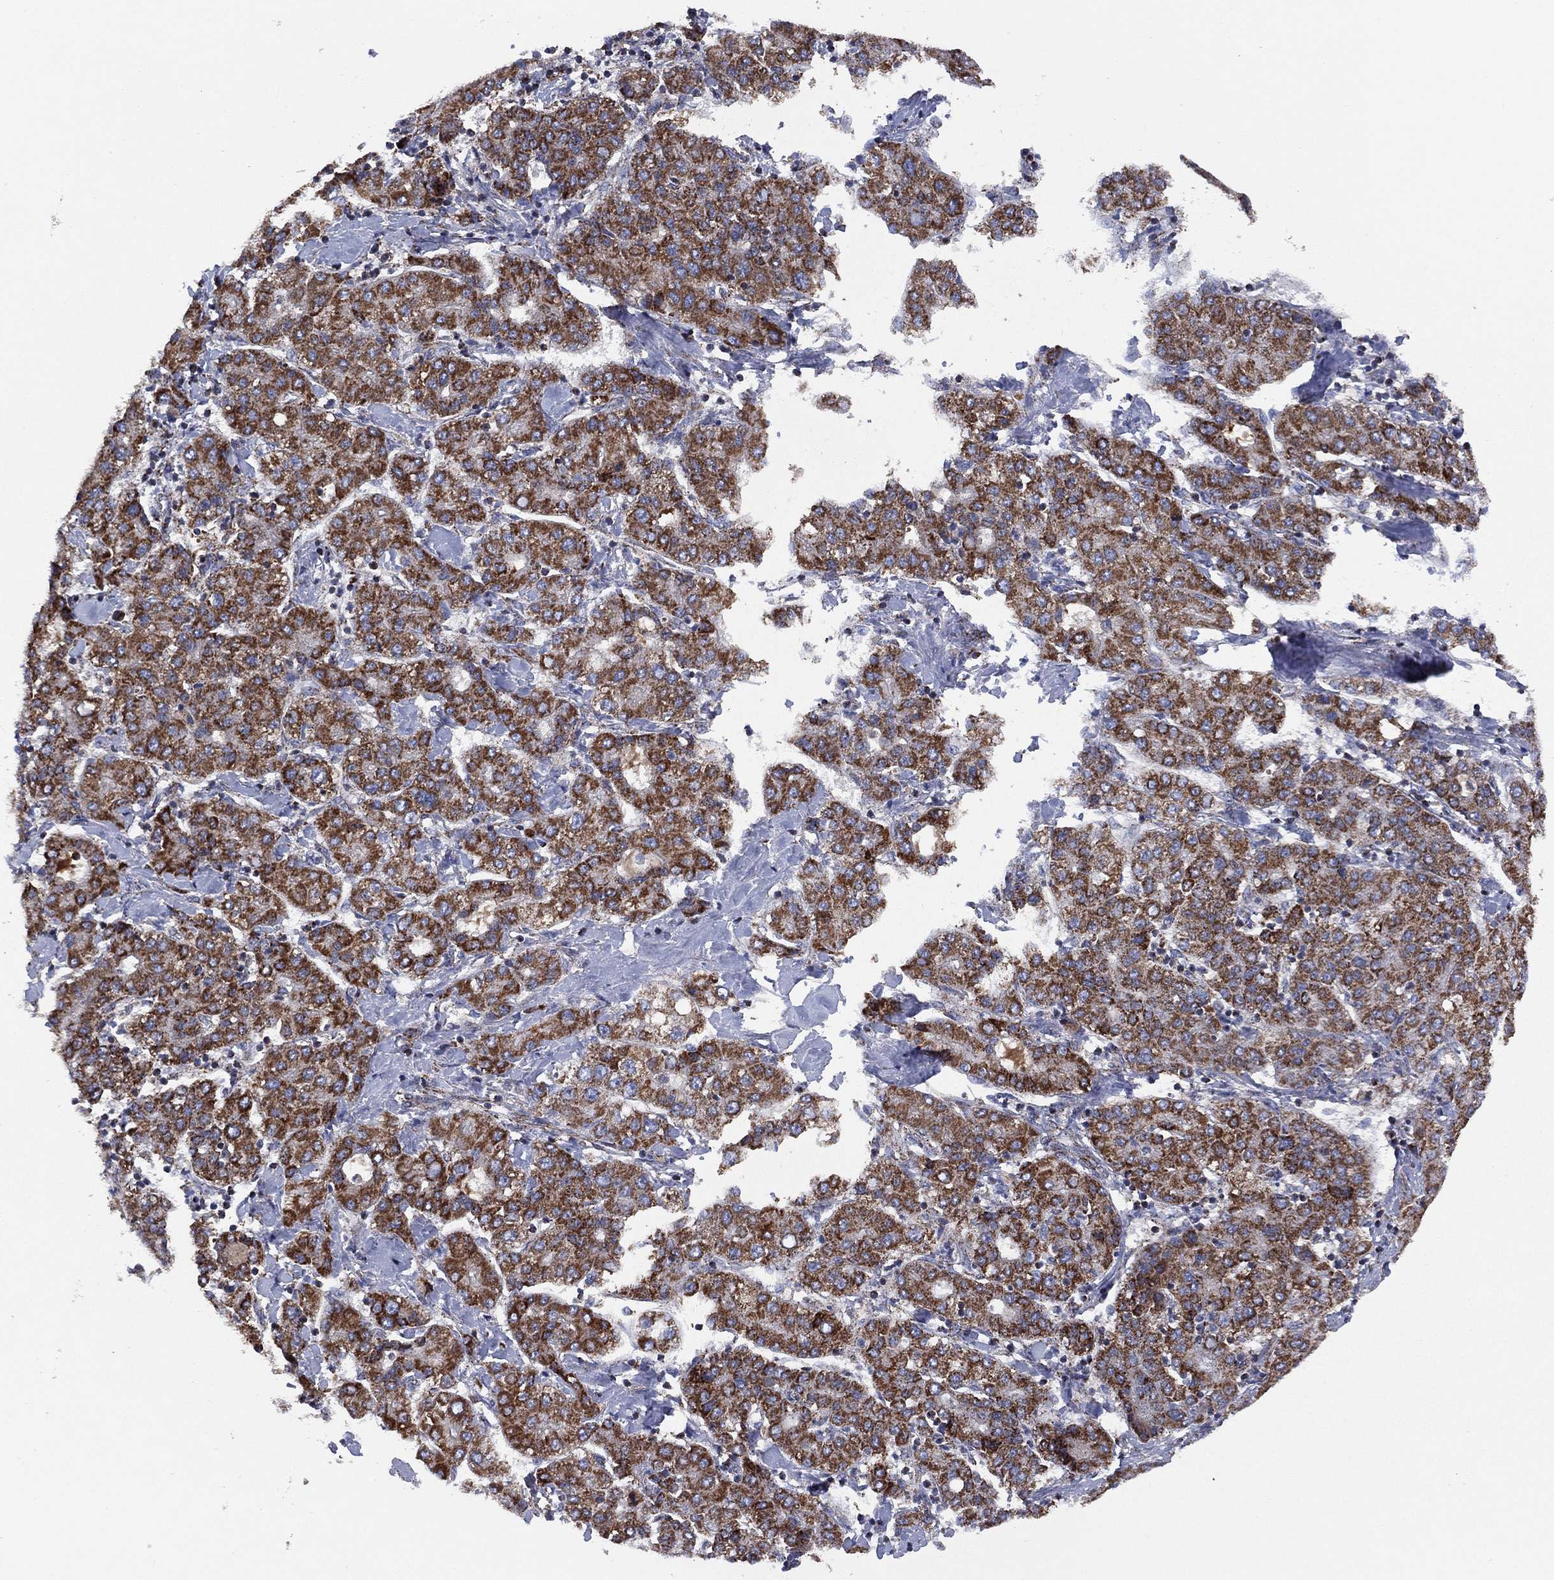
{"staining": {"intensity": "strong", "quantity": ">75%", "location": "cytoplasmic/membranous"}, "tissue": "liver cancer", "cell_type": "Tumor cells", "image_type": "cancer", "snomed": [{"axis": "morphology", "description": "Carcinoma, Hepatocellular, NOS"}, {"axis": "topography", "description": "Liver"}], "caption": "A brown stain highlights strong cytoplasmic/membranous positivity of a protein in human liver cancer (hepatocellular carcinoma) tumor cells.", "gene": "PPP2R5A", "patient": {"sex": "male", "age": 65}}